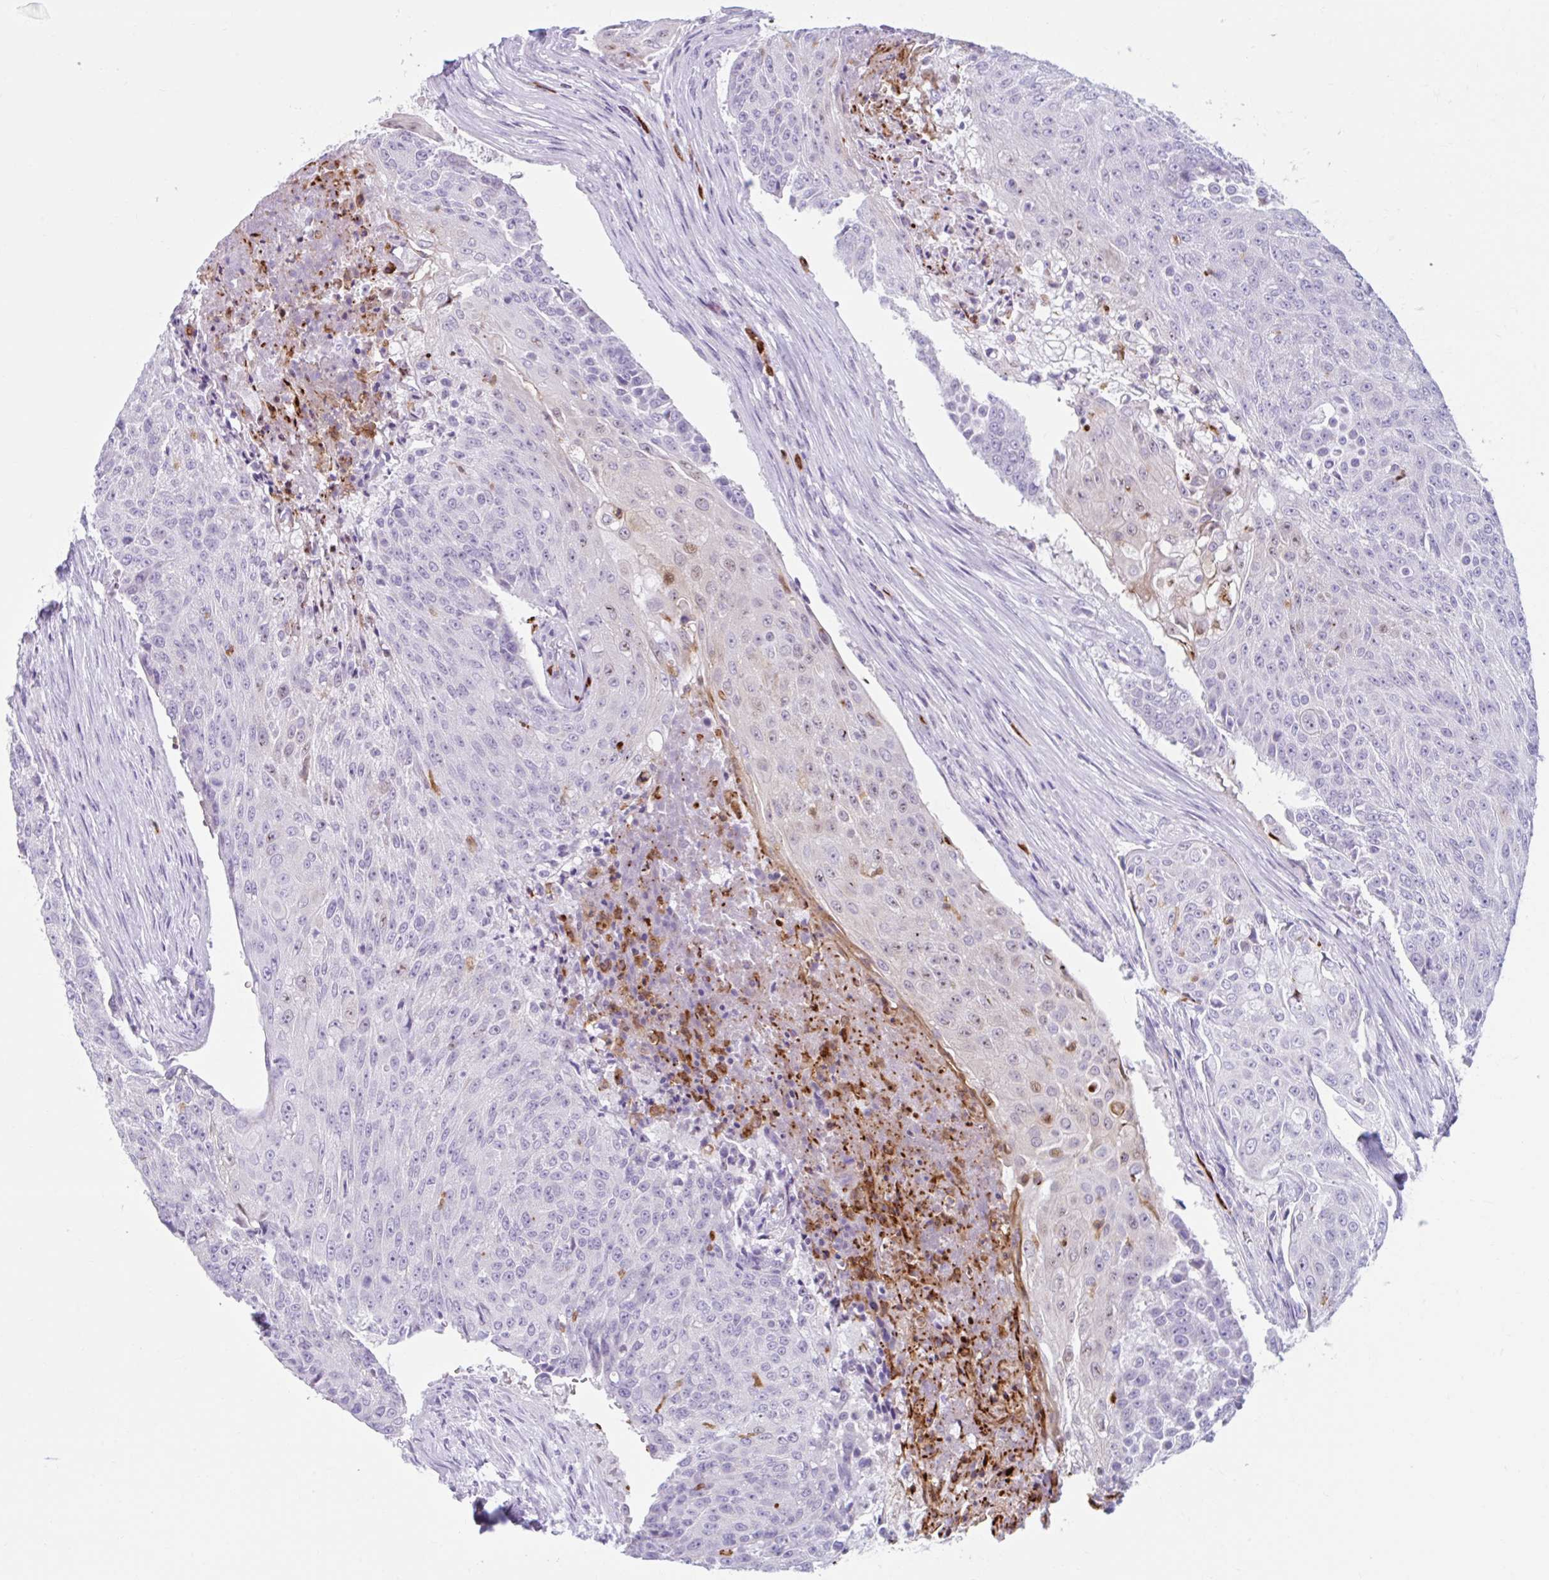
{"staining": {"intensity": "negative", "quantity": "none", "location": "none"}, "tissue": "urothelial cancer", "cell_type": "Tumor cells", "image_type": "cancer", "snomed": [{"axis": "morphology", "description": "Urothelial carcinoma, High grade"}, {"axis": "topography", "description": "Urinary bladder"}], "caption": "Tumor cells show no significant positivity in urothelial carcinoma (high-grade).", "gene": "CEP120", "patient": {"sex": "female", "age": 63}}